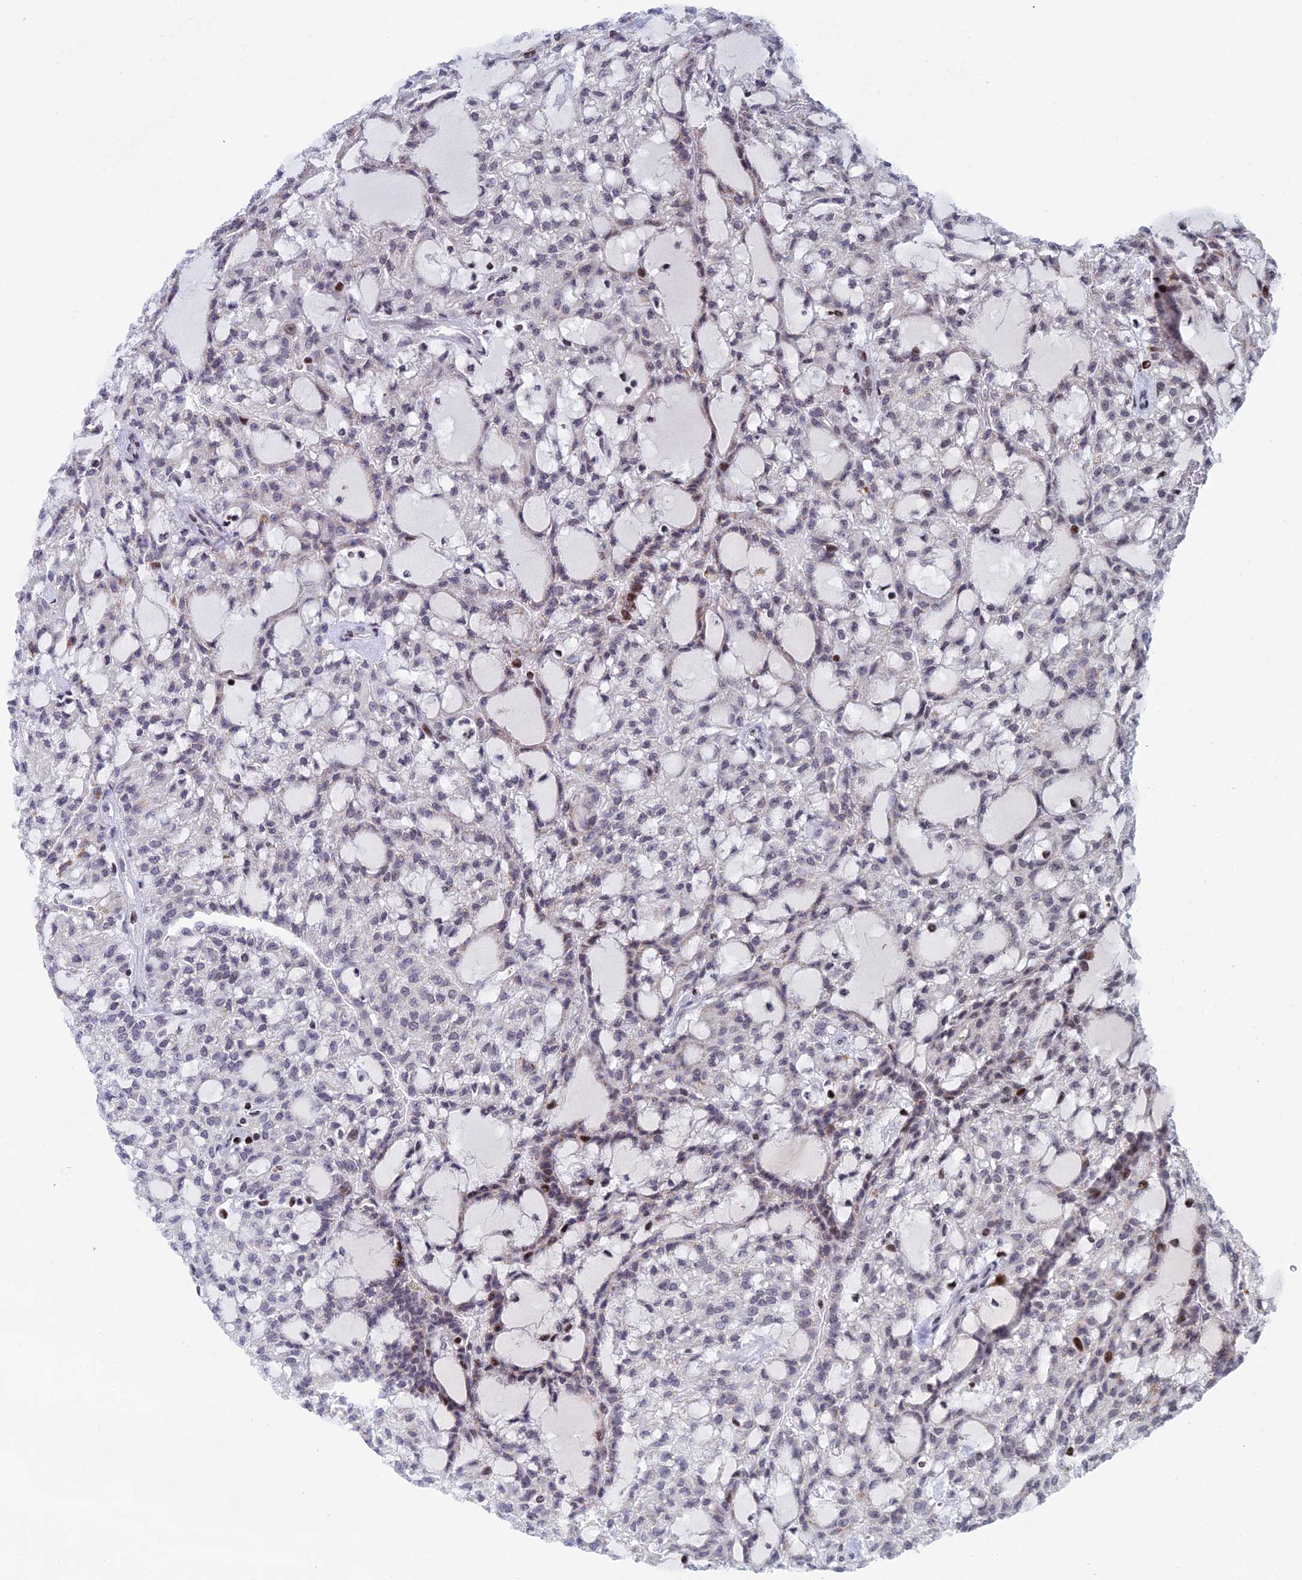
{"staining": {"intensity": "negative", "quantity": "none", "location": "none"}, "tissue": "renal cancer", "cell_type": "Tumor cells", "image_type": "cancer", "snomed": [{"axis": "morphology", "description": "Adenocarcinoma, NOS"}, {"axis": "topography", "description": "Kidney"}], "caption": "Histopathology image shows no protein staining in tumor cells of adenocarcinoma (renal) tissue.", "gene": "AFF3", "patient": {"sex": "male", "age": 63}}